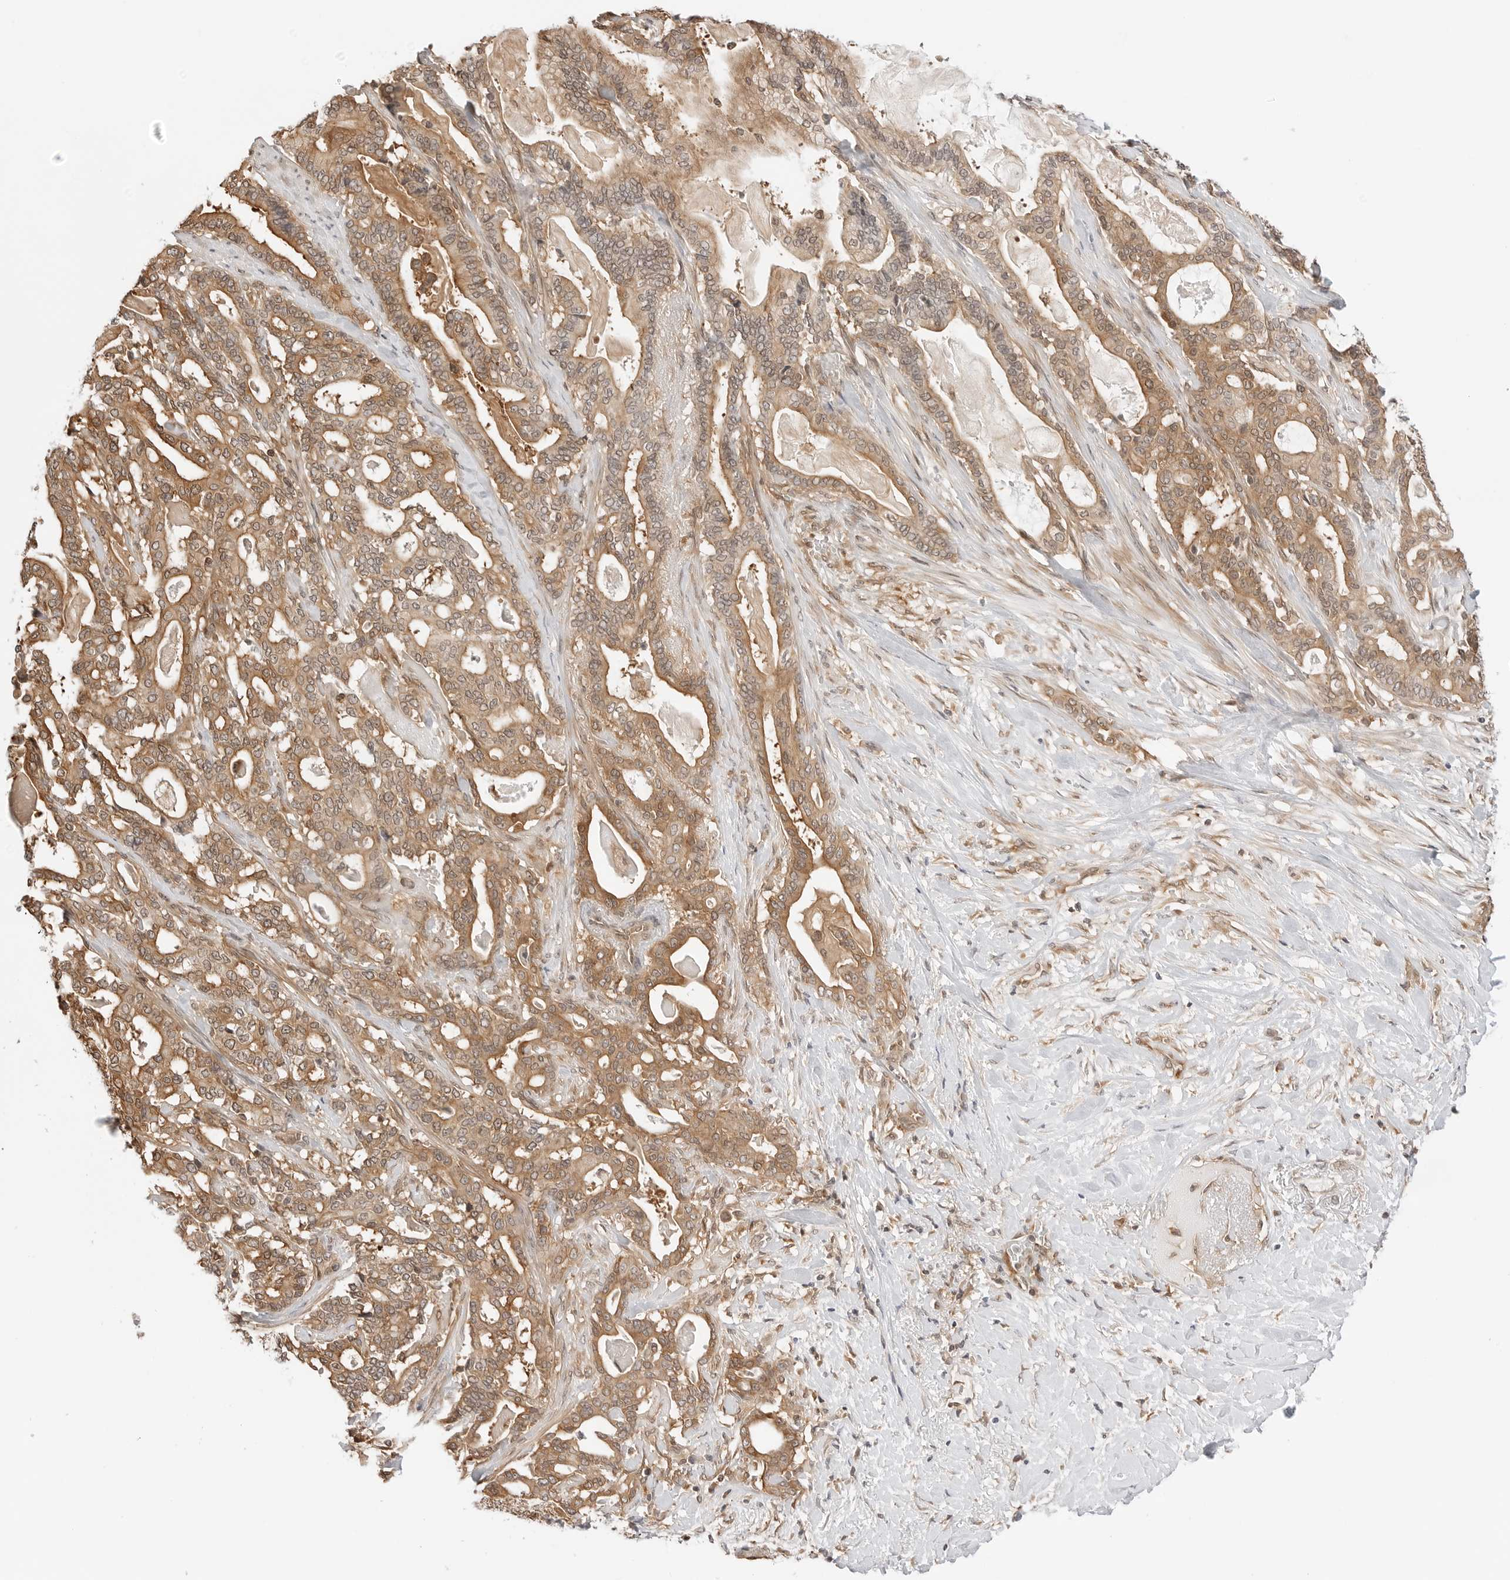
{"staining": {"intensity": "moderate", "quantity": ">75%", "location": "cytoplasmic/membranous,nuclear"}, "tissue": "pancreatic cancer", "cell_type": "Tumor cells", "image_type": "cancer", "snomed": [{"axis": "morphology", "description": "Adenocarcinoma, NOS"}, {"axis": "topography", "description": "Pancreas"}], "caption": "Immunohistochemistry (DAB) staining of human pancreatic adenocarcinoma exhibits moderate cytoplasmic/membranous and nuclear protein staining in about >75% of tumor cells. Nuclei are stained in blue.", "gene": "NUDC", "patient": {"sex": "male", "age": 63}}